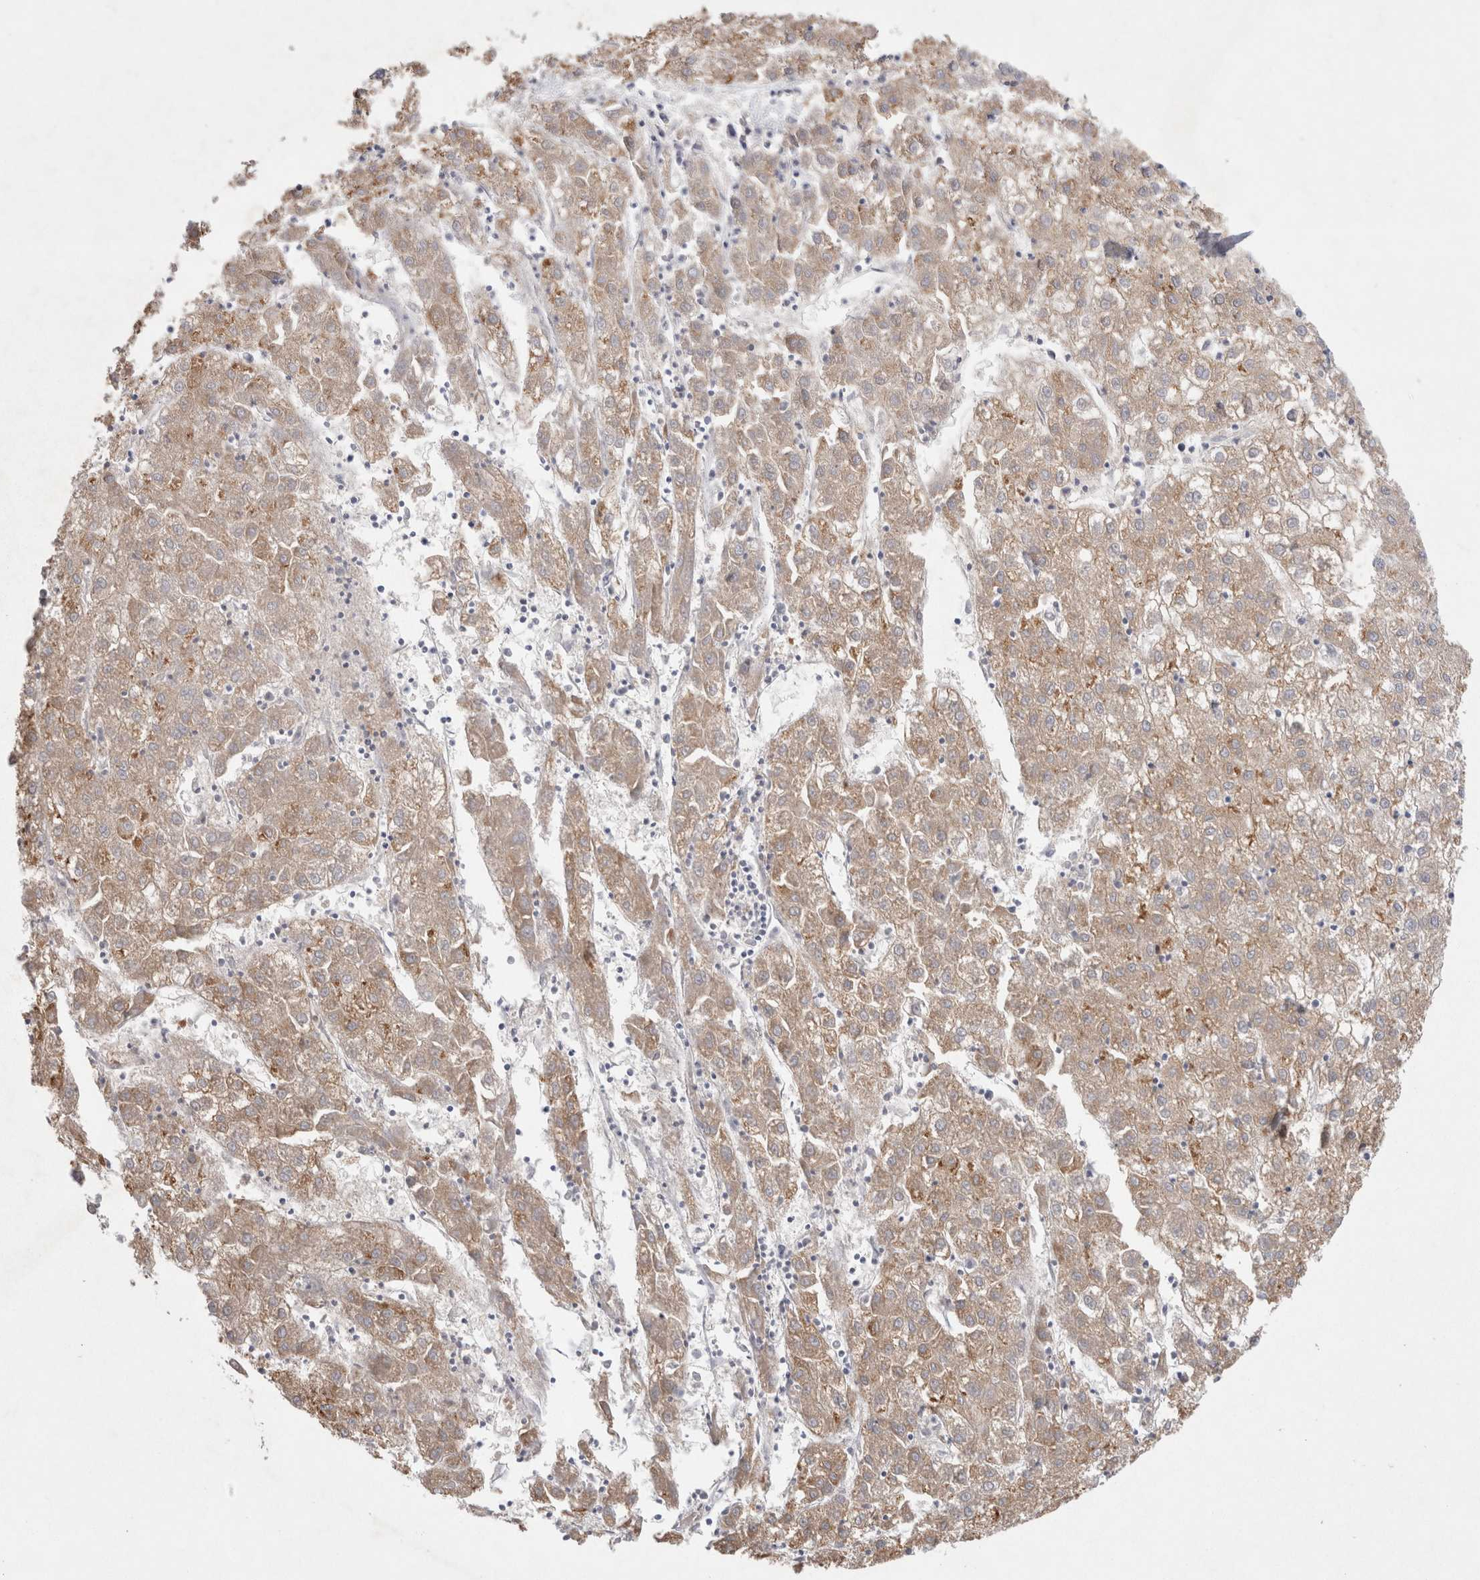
{"staining": {"intensity": "weak", "quantity": ">75%", "location": "cytoplasmic/membranous"}, "tissue": "liver cancer", "cell_type": "Tumor cells", "image_type": "cancer", "snomed": [{"axis": "morphology", "description": "Carcinoma, Hepatocellular, NOS"}, {"axis": "topography", "description": "Liver"}], "caption": "Protein positivity by immunohistochemistry (IHC) shows weak cytoplasmic/membranous expression in approximately >75% of tumor cells in liver hepatocellular carcinoma.", "gene": "WIPF2", "patient": {"sex": "male", "age": 72}}